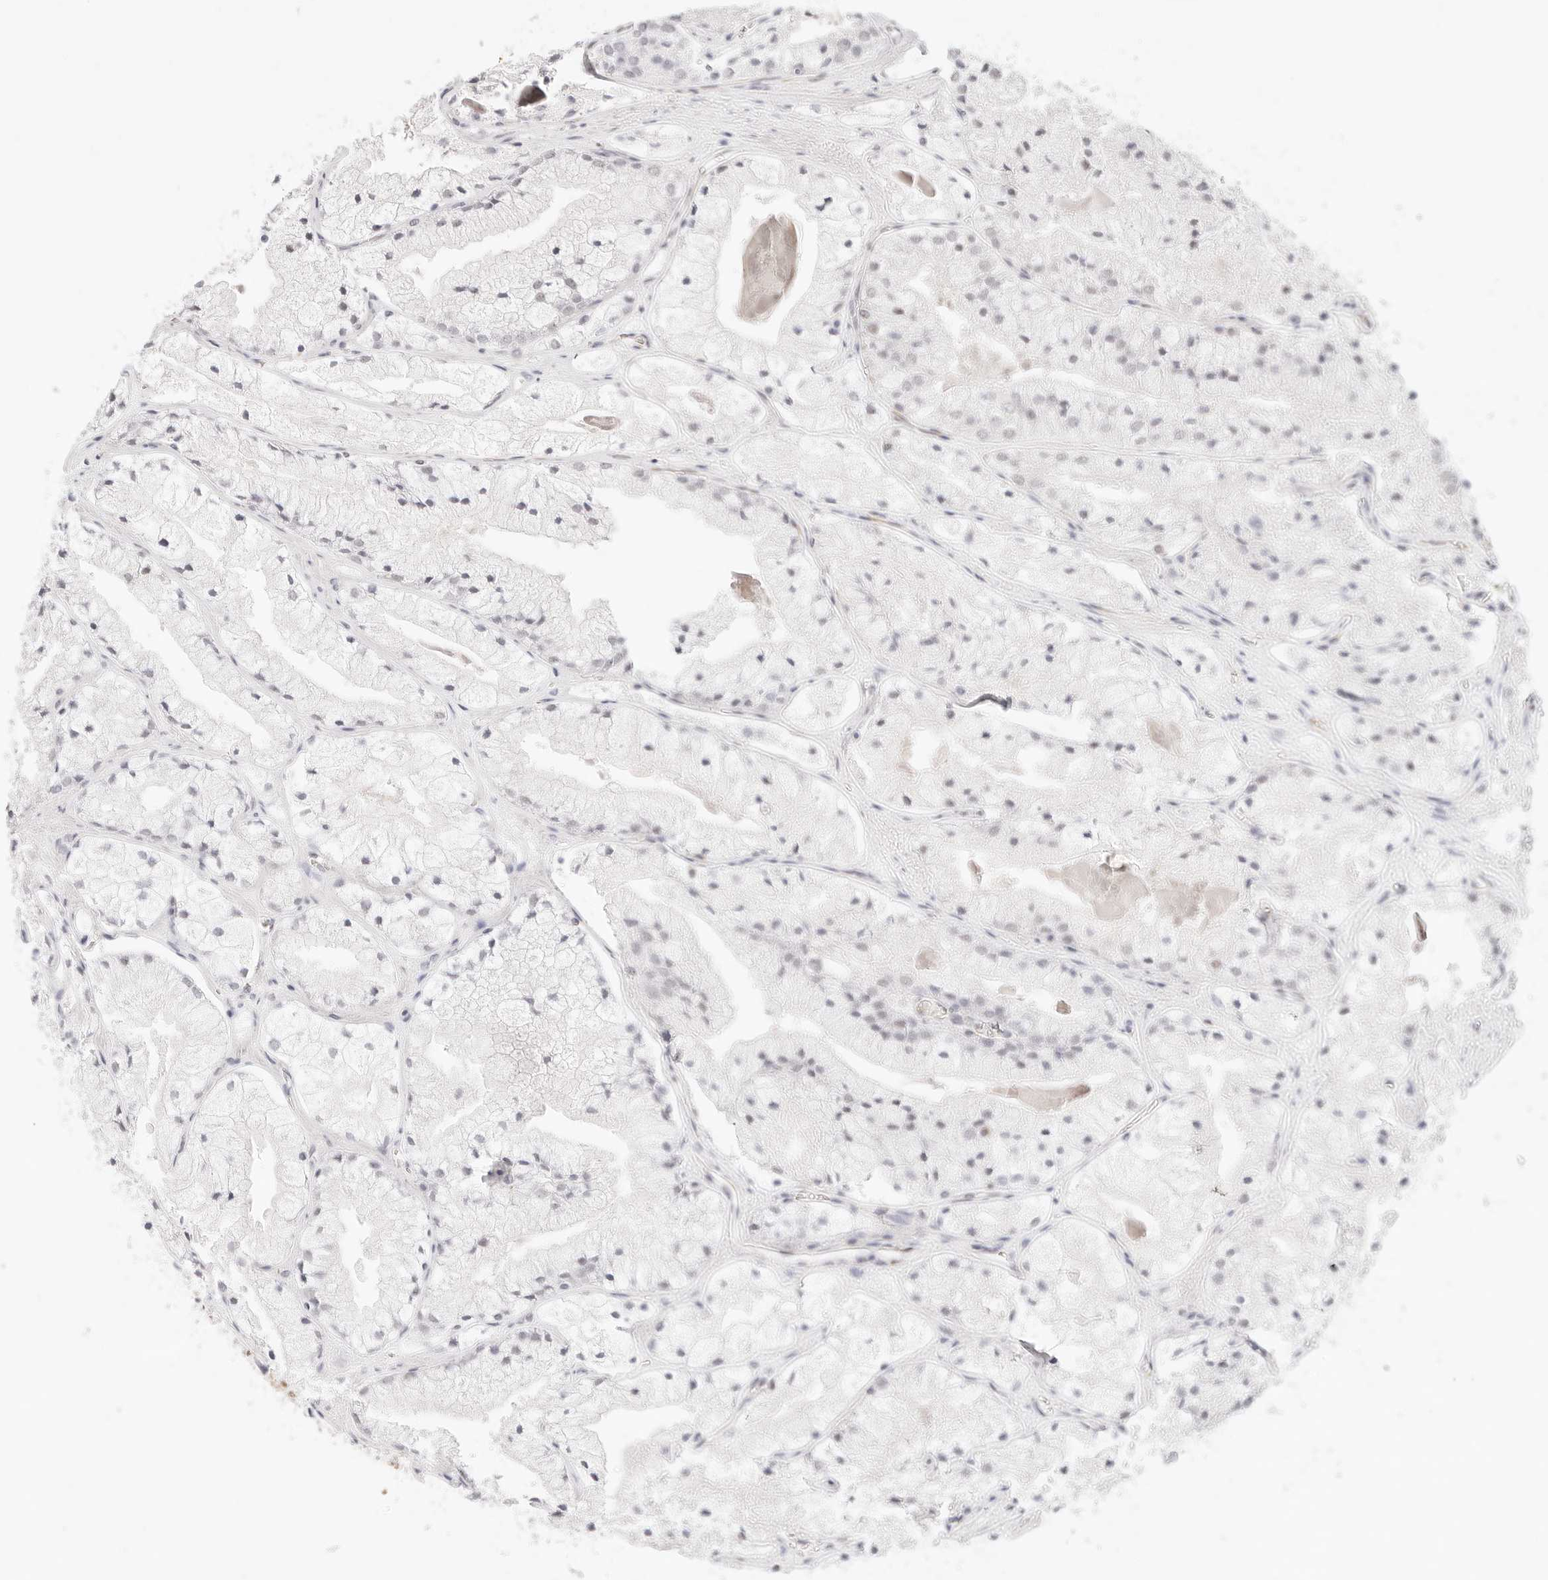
{"staining": {"intensity": "negative", "quantity": "none", "location": "none"}, "tissue": "prostate cancer", "cell_type": "Tumor cells", "image_type": "cancer", "snomed": [{"axis": "morphology", "description": "Adenocarcinoma, High grade"}, {"axis": "topography", "description": "Prostate"}], "caption": "Immunohistochemistry micrograph of neoplastic tissue: human prostate adenocarcinoma (high-grade) stained with DAB reveals no significant protein positivity in tumor cells.", "gene": "ZC3H11A", "patient": {"sex": "male", "age": 50}}